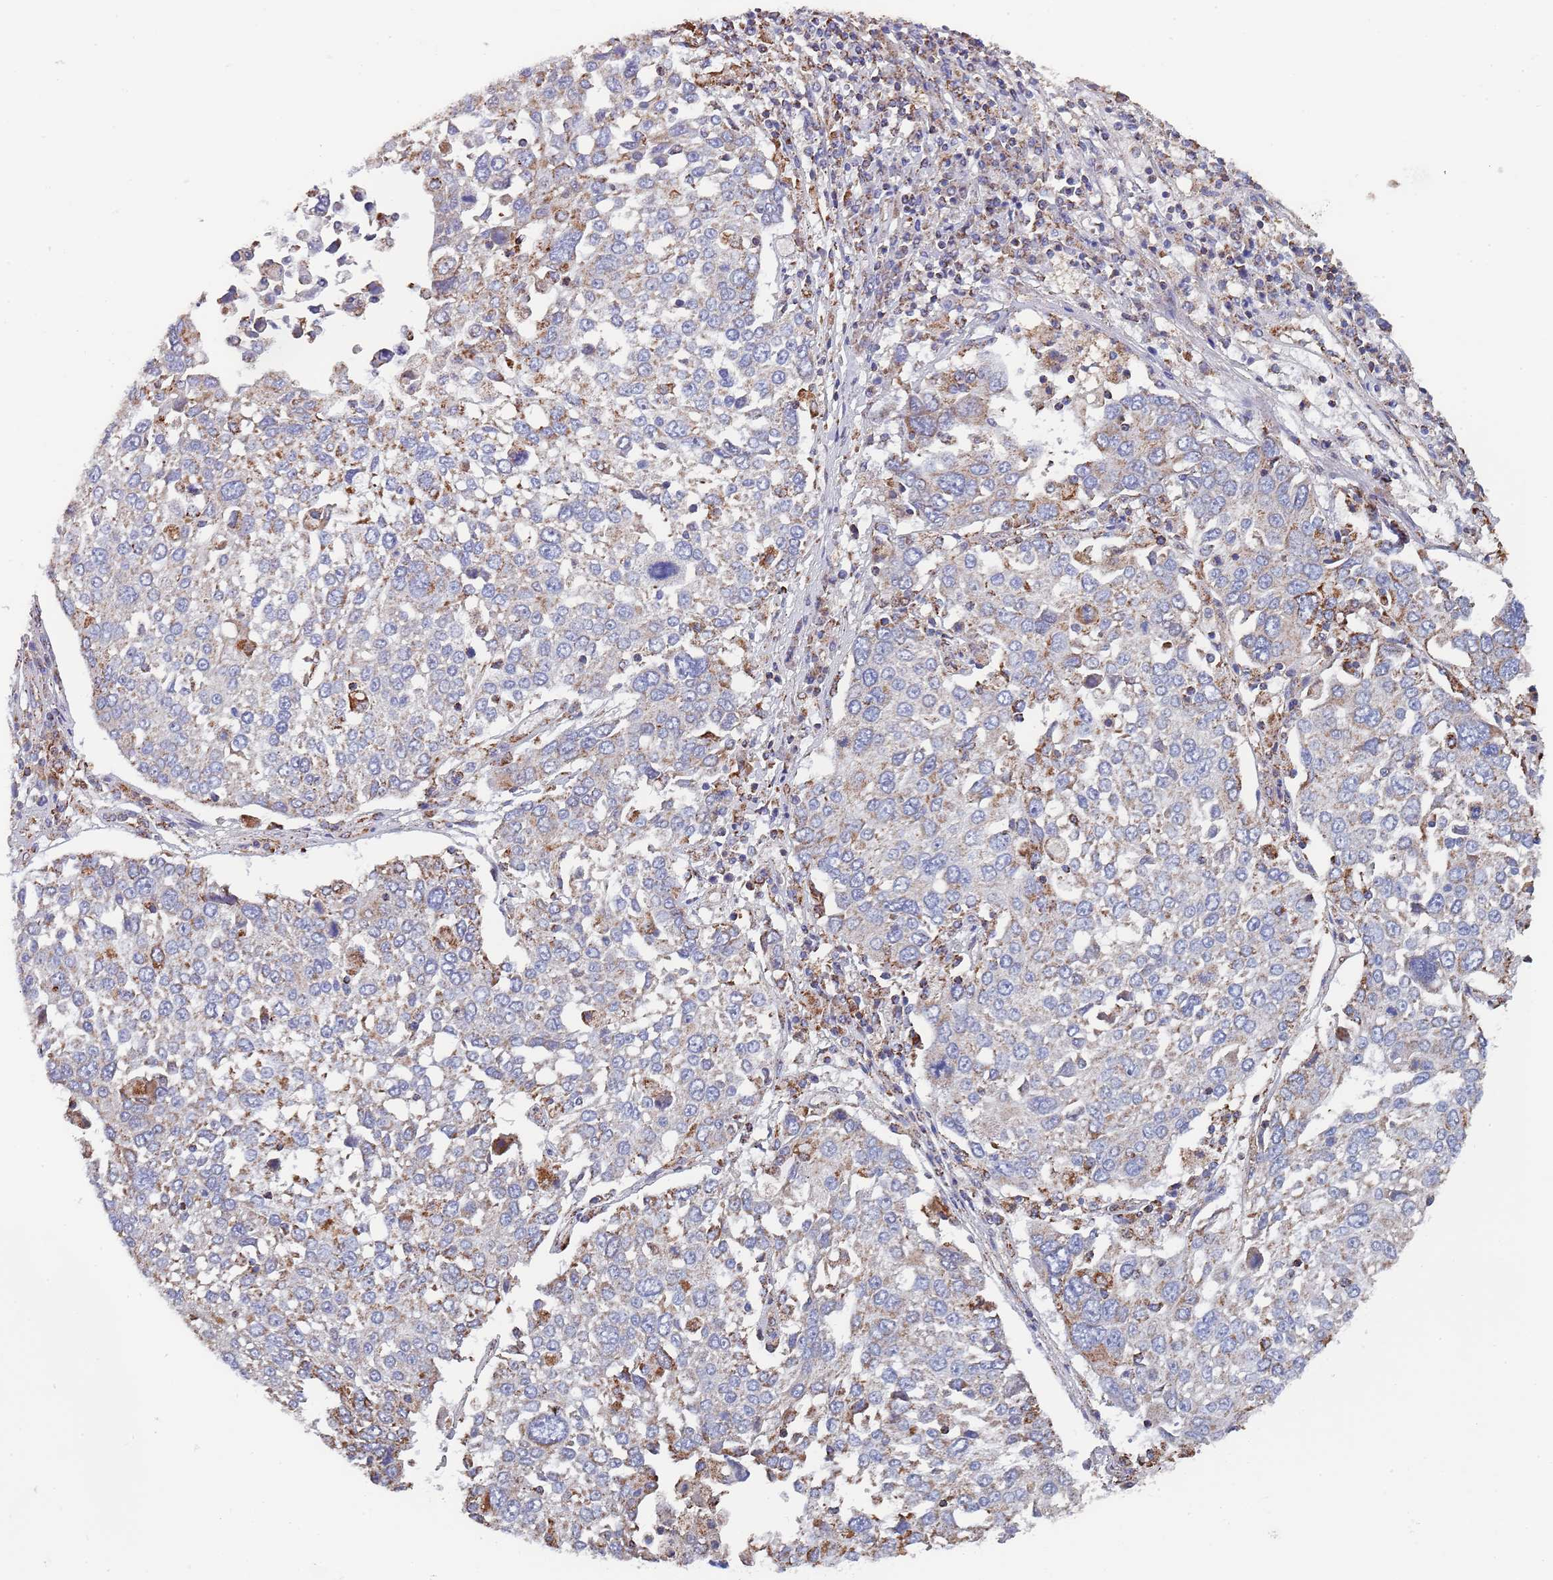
{"staining": {"intensity": "moderate", "quantity": "<25%", "location": "cytoplasmic/membranous"}, "tissue": "lung cancer", "cell_type": "Tumor cells", "image_type": "cancer", "snomed": [{"axis": "morphology", "description": "Squamous cell carcinoma, NOS"}, {"axis": "topography", "description": "Lung"}], "caption": "Immunohistochemistry (IHC) (DAB (3,3'-diaminobenzidine)) staining of human lung squamous cell carcinoma exhibits moderate cytoplasmic/membranous protein expression in about <25% of tumor cells. The staining was performed using DAB (3,3'-diaminobenzidine), with brown indicating positive protein expression. Nuclei are stained blue with hematoxylin.", "gene": "PGP", "patient": {"sex": "male", "age": 65}}